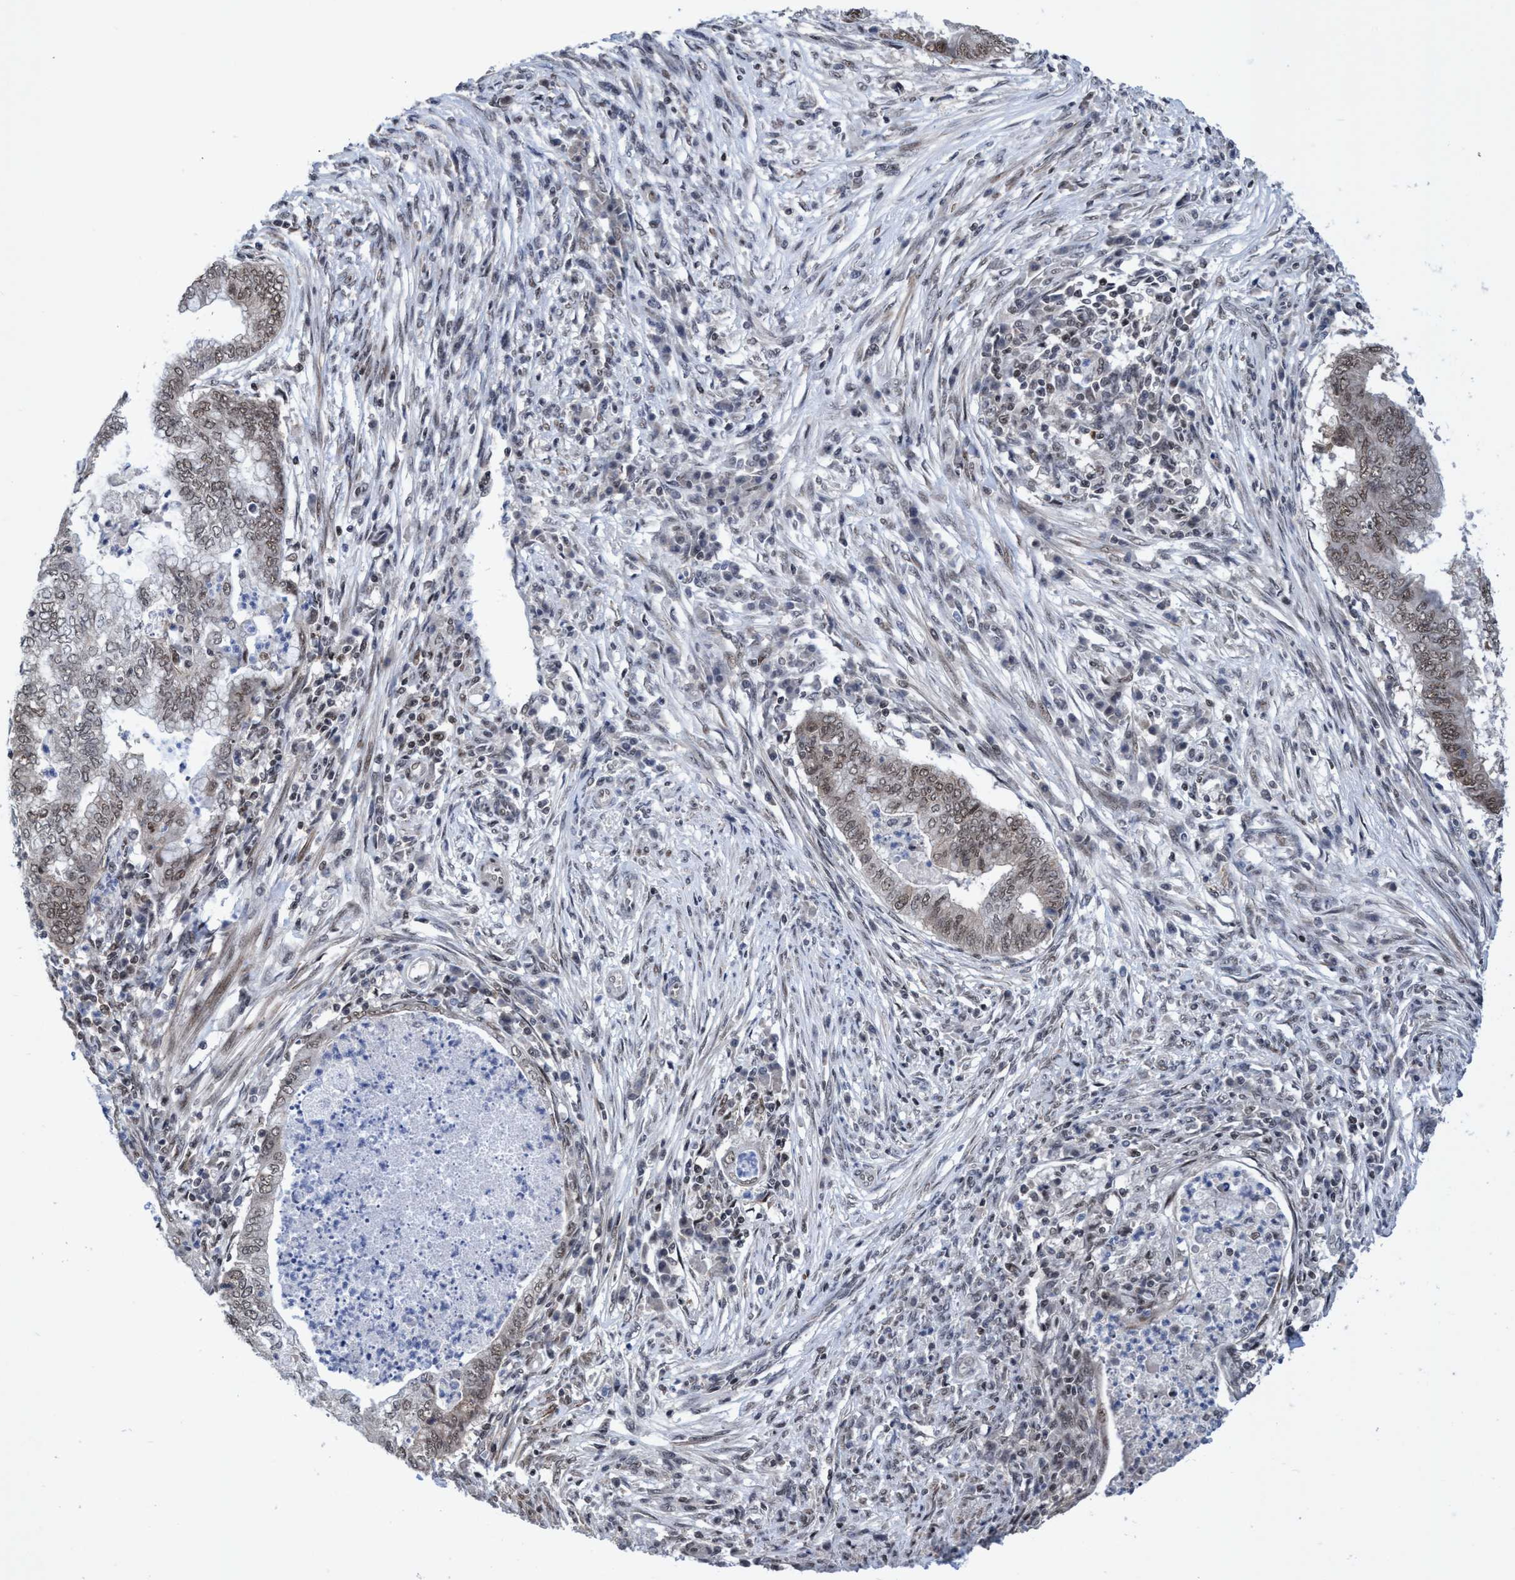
{"staining": {"intensity": "moderate", "quantity": ">75%", "location": "nuclear"}, "tissue": "endometrial cancer", "cell_type": "Tumor cells", "image_type": "cancer", "snomed": [{"axis": "morphology", "description": "Polyp, NOS"}, {"axis": "morphology", "description": "Adenocarcinoma, NOS"}, {"axis": "morphology", "description": "Adenoma, NOS"}, {"axis": "topography", "description": "Endometrium"}], "caption": "This photomicrograph demonstrates IHC staining of human endometrial adenoma, with medium moderate nuclear expression in about >75% of tumor cells.", "gene": "C9orf78", "patient": {"sex": "female", "age": 79}}